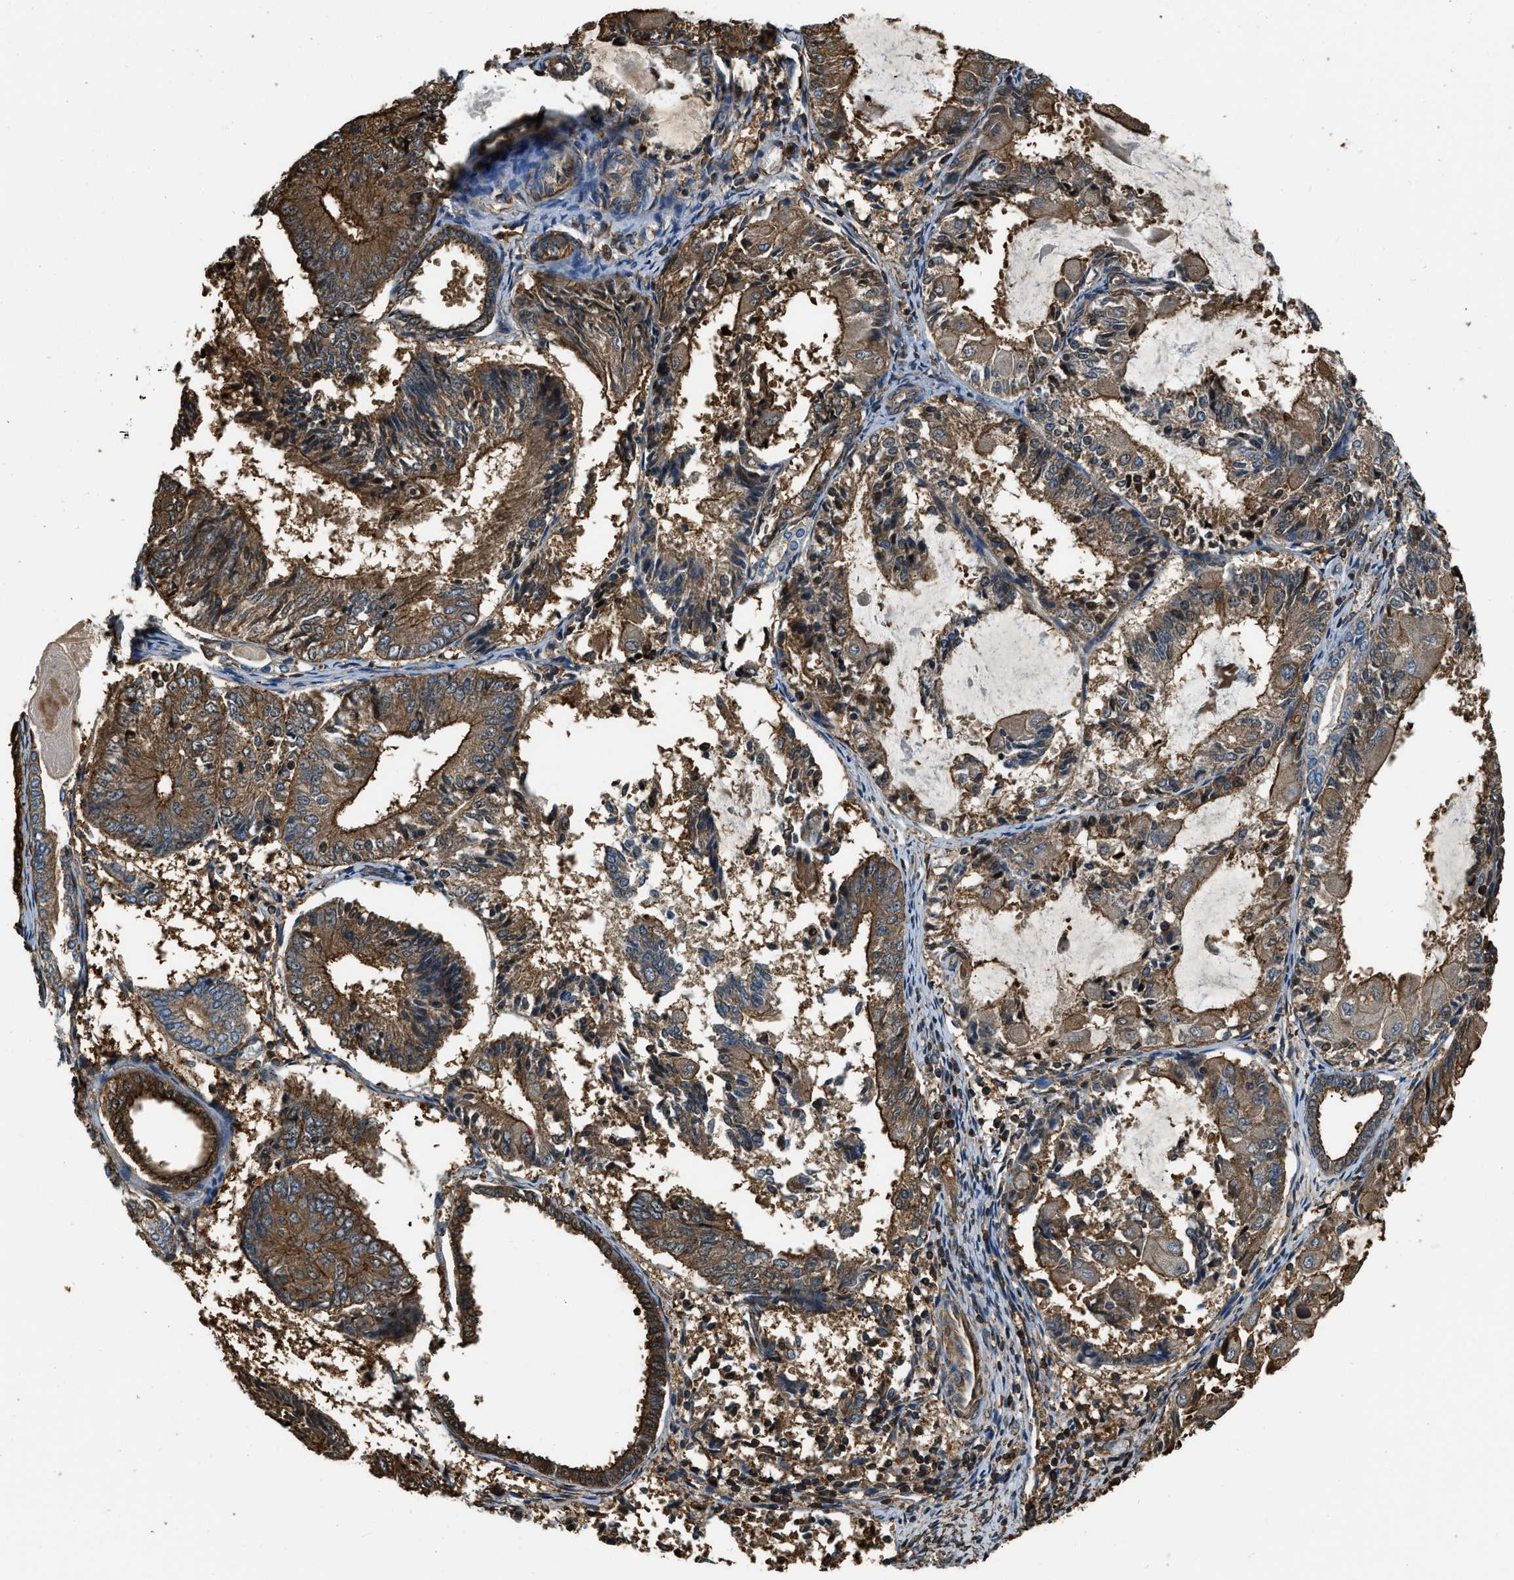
{"staining": {"intensity": "moderate", "quantity": ">75%", "location": "cytoplasmic/membranous"}, "tissue": "endometrial cancer", "cell_type": "Tumor cells", "image_type": "cancer", "snomed": [{"axis": "morphology", "description": "Adenocarcinoma, NOS"}, {"axis": "topography", "description": "Endometrium"}], "caption": "DAB (3,3'-diaminobenzidine) immunohistochemical staining of human endometrial adenocarcinoma demonstrates moderate cytoplasmic/membranous protein positivity in about >75% of tumor cells.", "gene": "YARS1", "patient": {"sex": "female", "age": 81}}